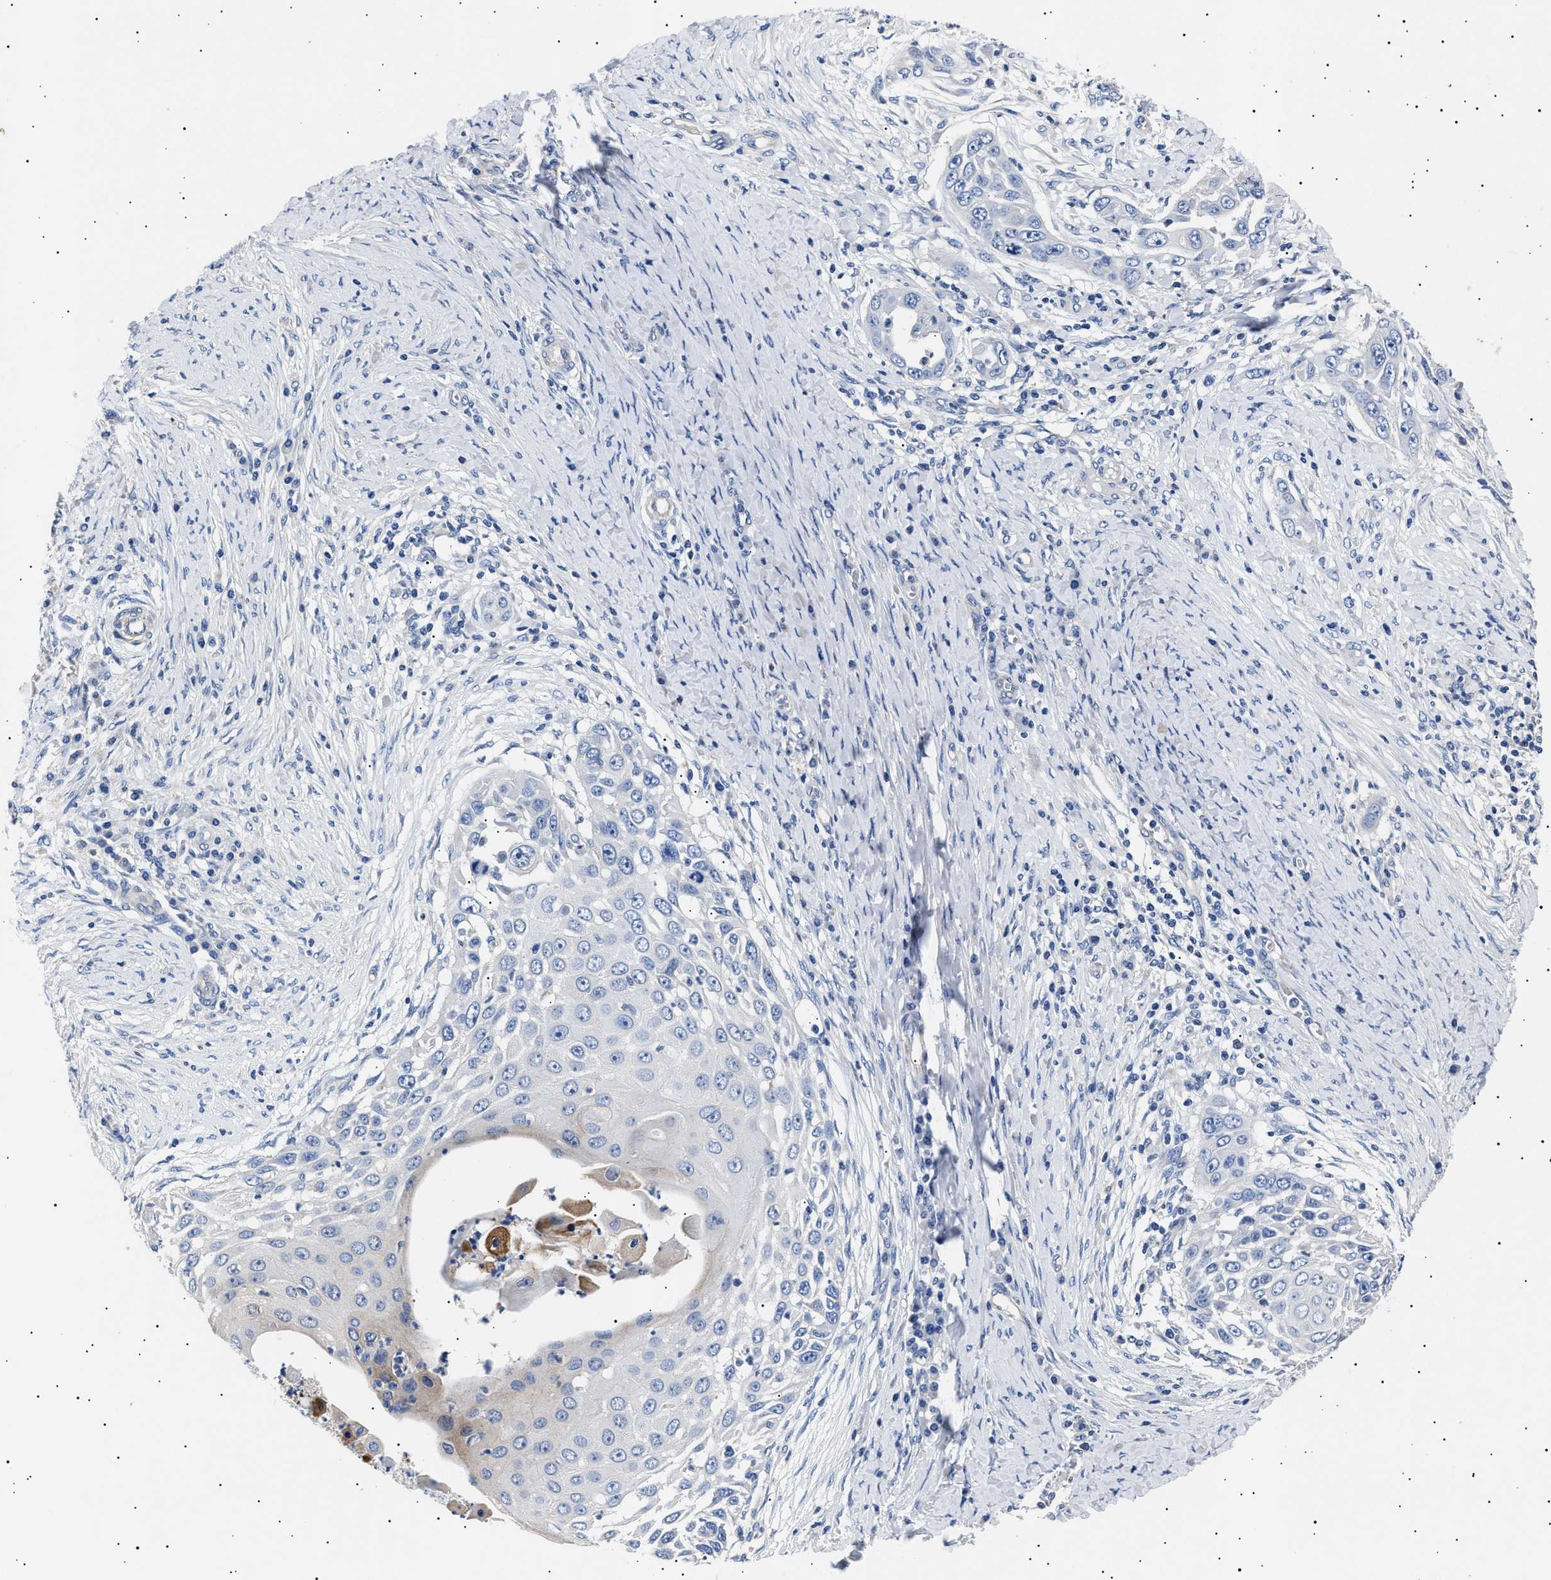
{"staining": {"intensity": "weak", "quantity": "<25%", "location": "cytoplasmic/membranous"}, "tissue": "skin cancer", "cell_type": "Tumor cells", "image_type": "cancer", "snomed": [{"axis": "morphology", "description": "Squamous cell carcinoma, NOS"}, {"axis": "topography", "description": "Skin"}], "caption": "An image of human squamous cell carcinoma (skin) is negative for staining in tumor cells.", "gene": "HEMGN", "patient": {"sex": "female", "age": 44}}